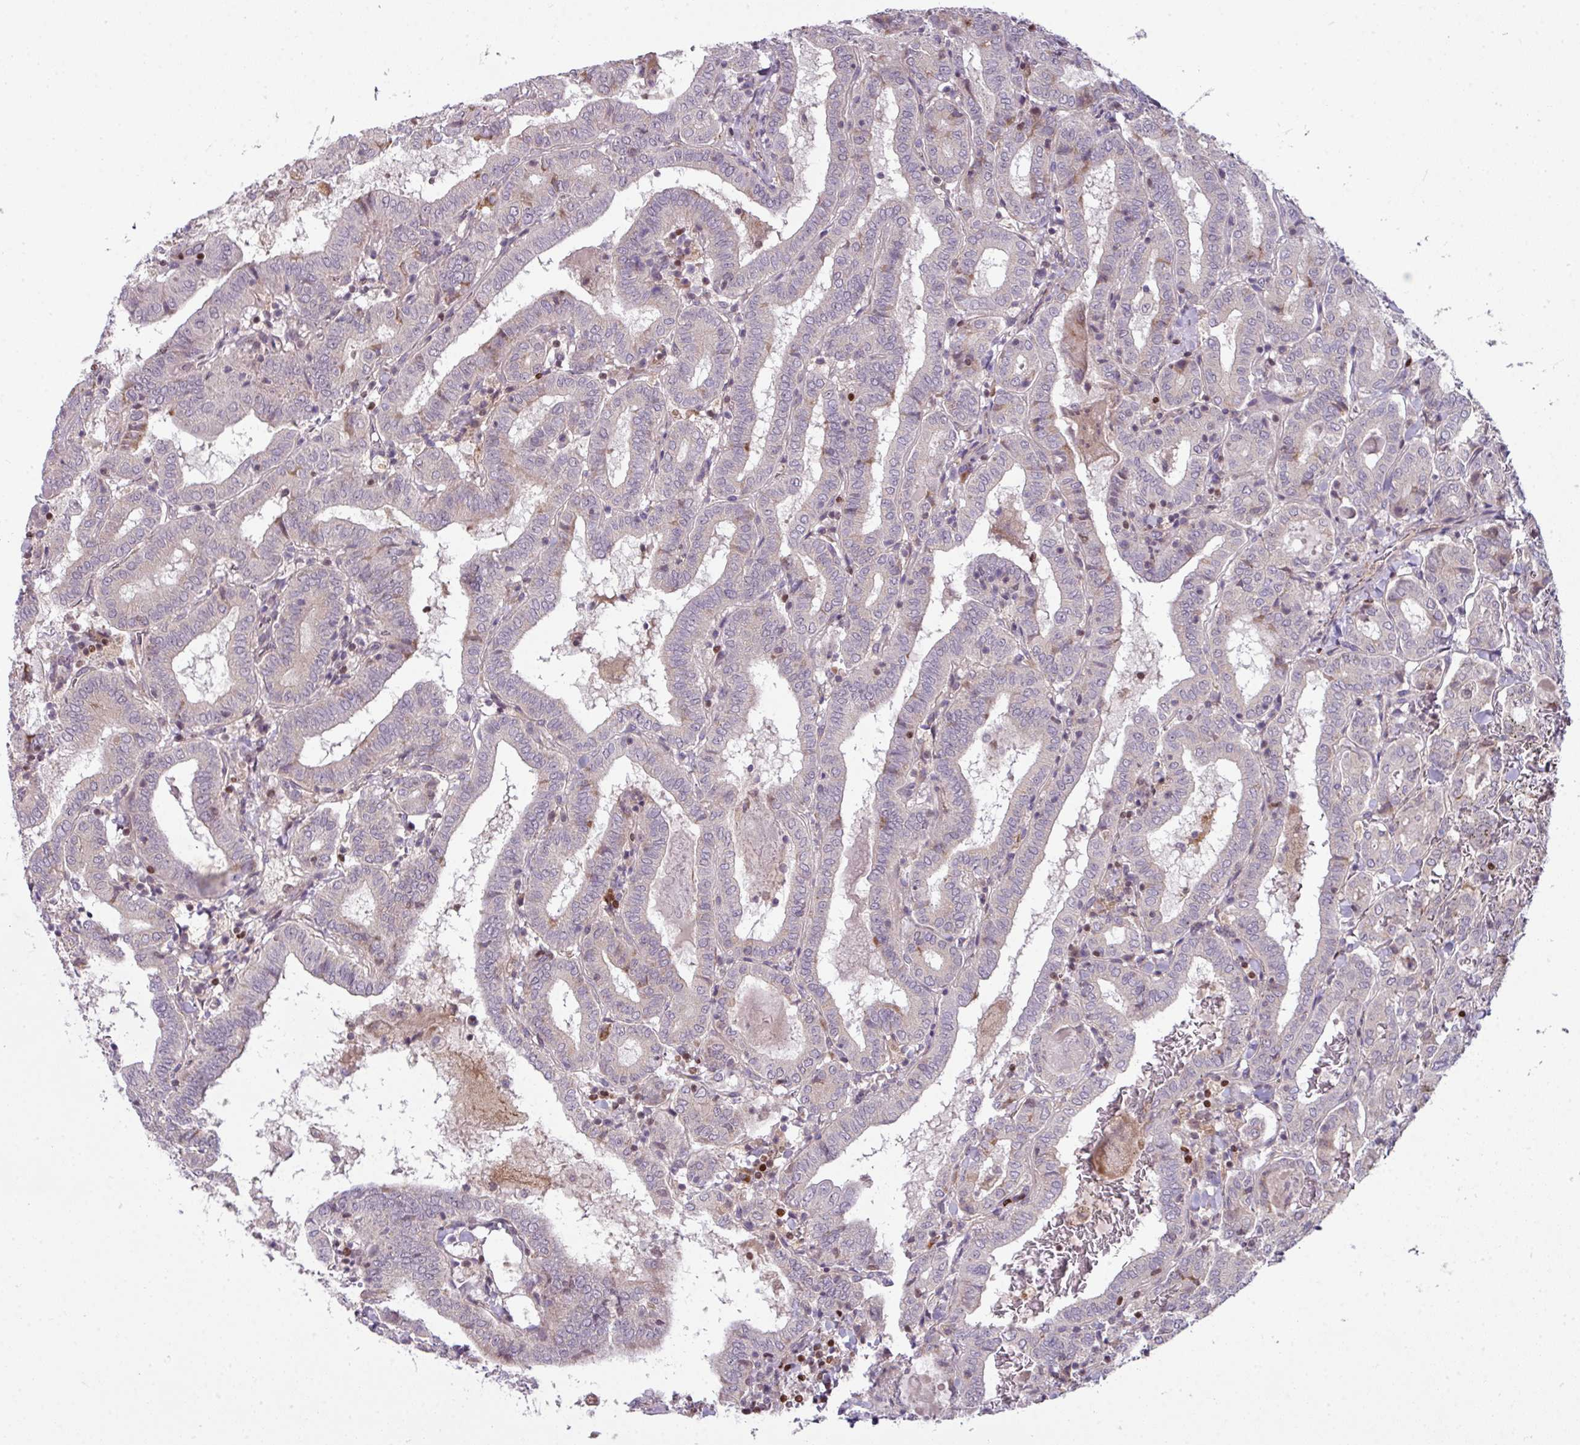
{"staining": {"intensity": "weak", "quantity": "<25%", "location": "cytoplasmic/membranous"}, "tissue": "thyroid cancer", "cell_type": "Tumor cells", "image_type": "cancer", "snomed": [{"axis": "morphology", "description": "Papillary adenocarcinoma, NOS"}, {"axis": "topography", "description": "Thyroid gland"}], "caption": "Immunohistochemistry image of thyroid papillary adenocarcinoma stained for a protein (brown), which reveals no expression in tumor cells. (DAB immunohistochemistry, high magnification).", "gene": "STAT5A", "patient": {"sex": "female", "age": 72}}